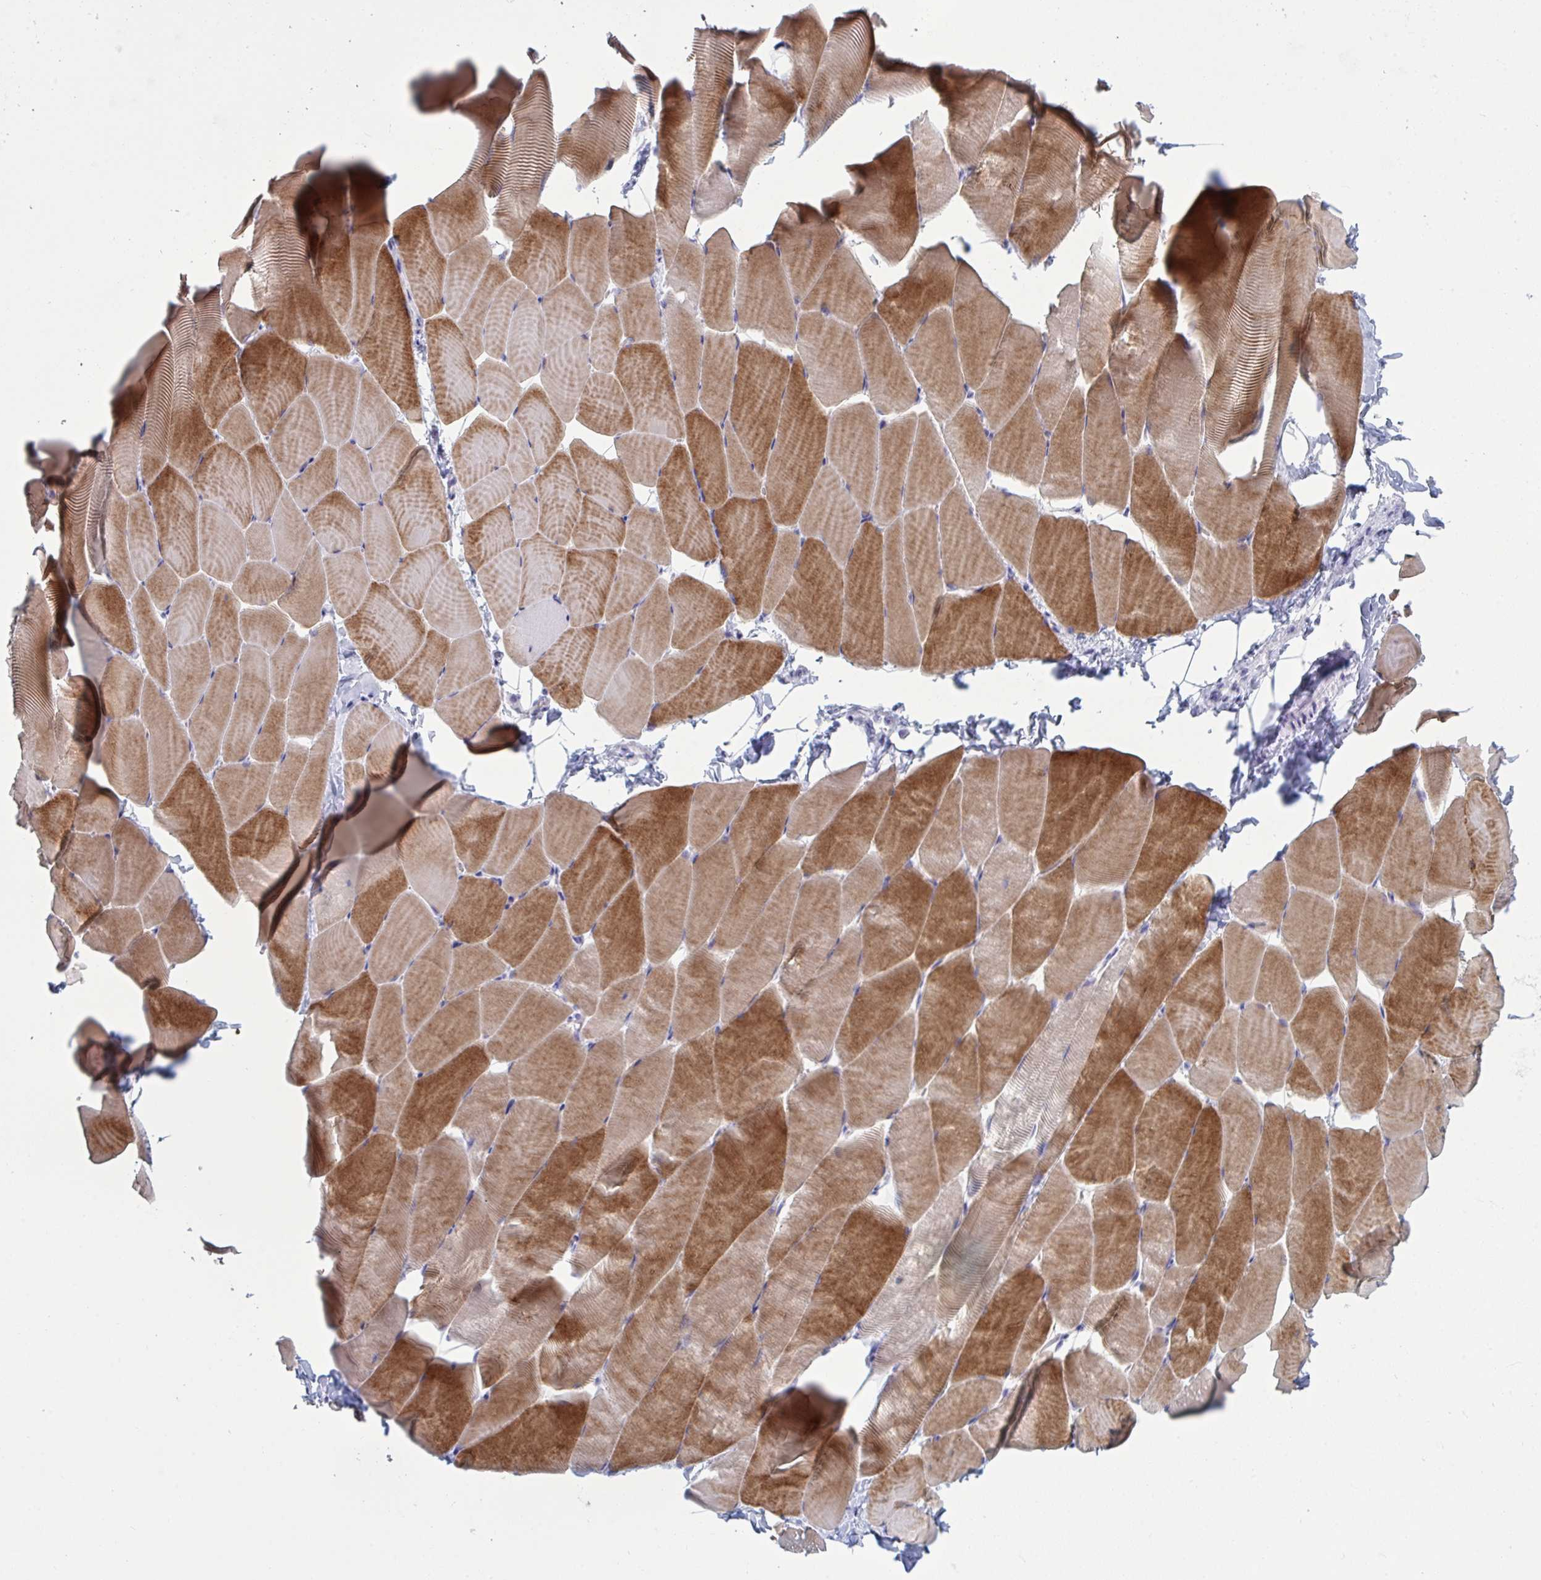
{"staining": {"intensity": "strong", "quantity": "25%-75%", "location": "cytoplasmic/membranous"}, "tissue": "skeletal muscle", "cell_type": "Myocytes", "image_type": "normal", "snomed": [{"axis": "morphology", "description": "Normal tissue, NOS"}, {"axis": "topography", "description": "Skeletal muscle"}], "caption": "Brown immunohistochemical staining in normal human skeletal muscle shows strong cytoplasmic/membranous staining in about 25%-75% of myocytes. The protein is shown in brown color, while the nuclei are stained blue.", "gene": "NDUFC2", "patient": {"sex": "male", "age": 25}}